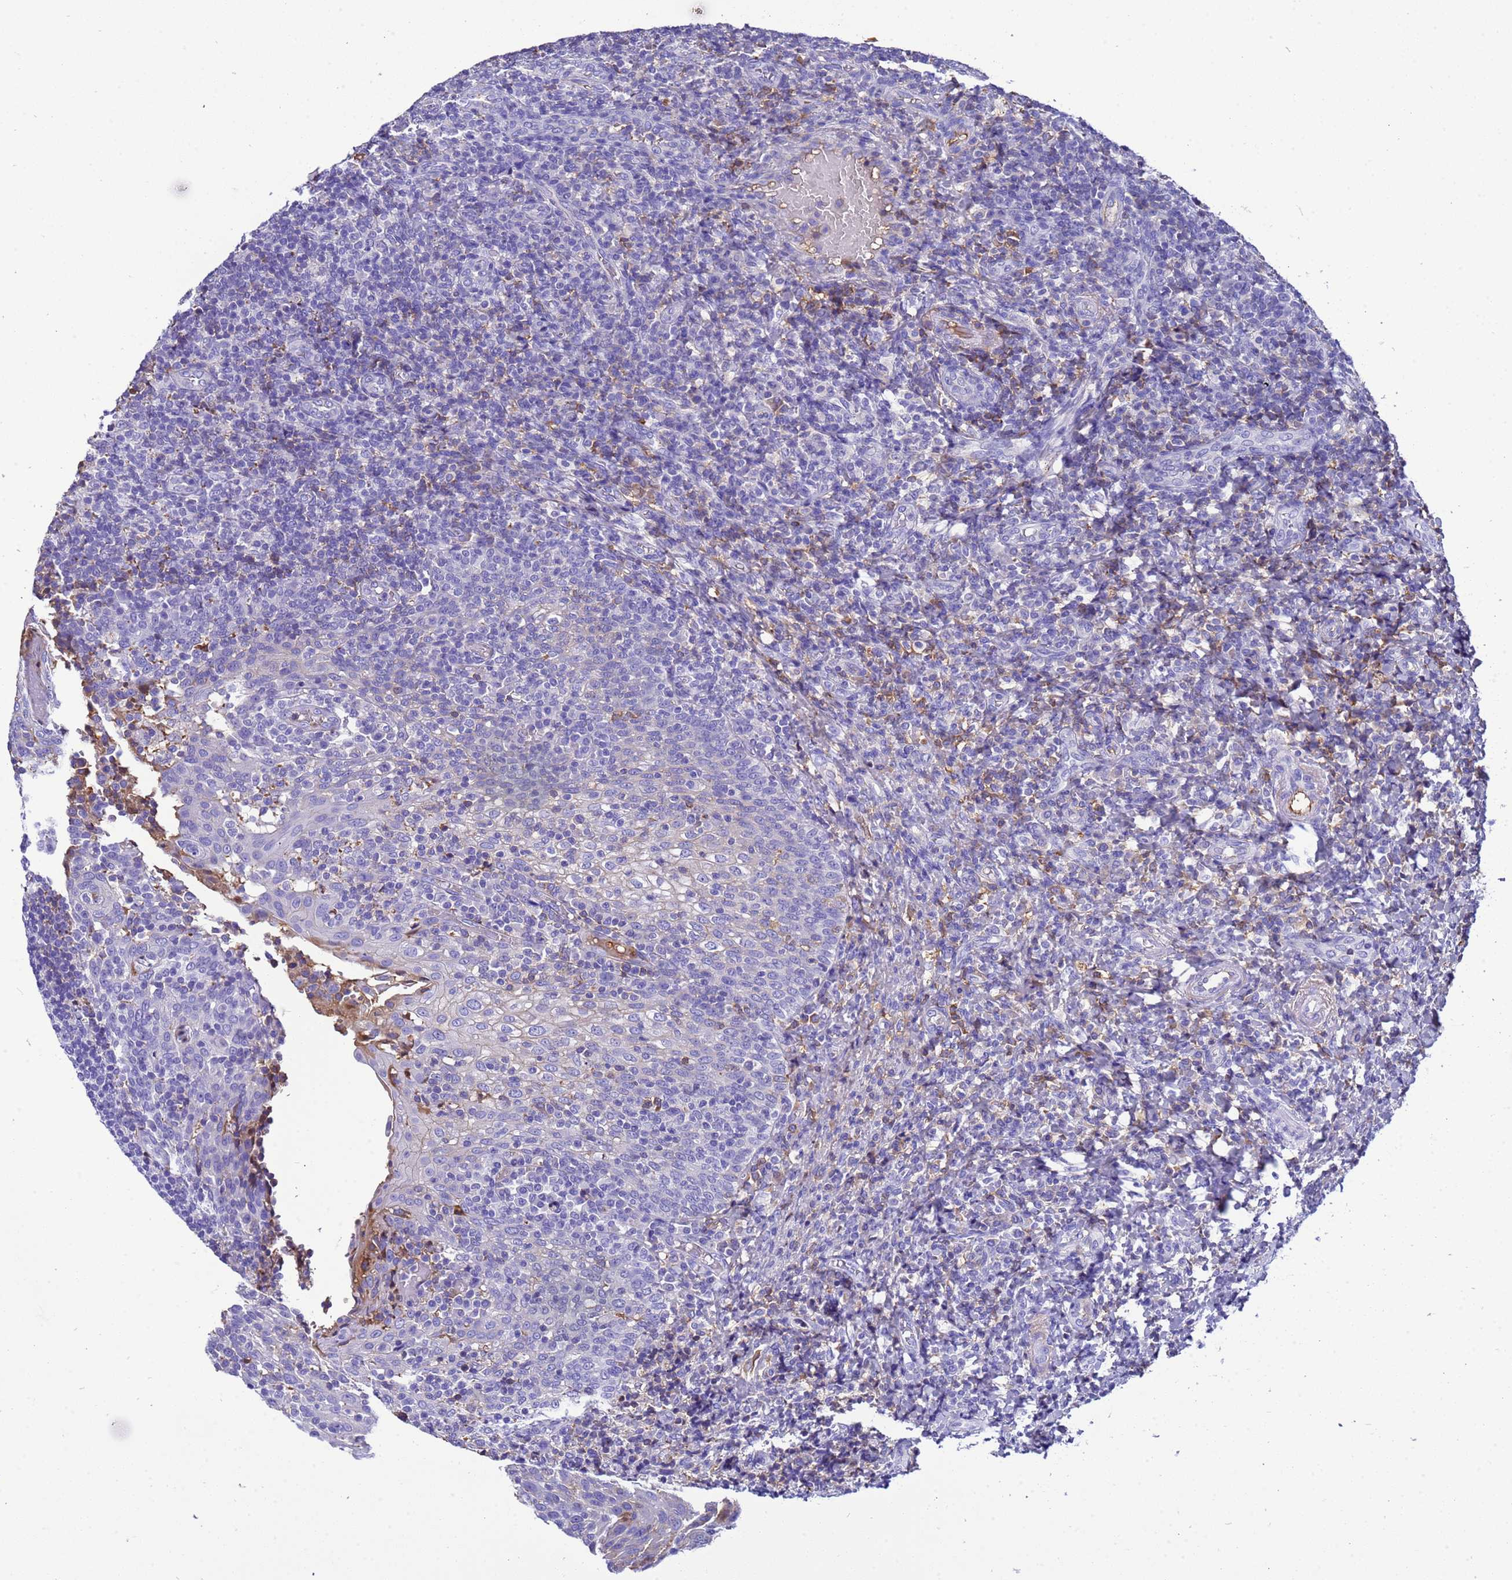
{"staining": {"intensity": "negative", "quantity": "none", "location": "none"}, "tissue": "tonsil", "cell_type": "Germinal center cells", "image_type": "normal", "snomed": [{"axis": "morphology", "description": "Normal tissue, NOS"}, {"axis": "topography", "description": "Tonsil"}], "caption": "An IHC histopathology image of normal tonsil is shown. There is no staining in germinal center cells of tonsil.", "gene": "H1", "patient": {"sex": "female", "age": 19}}